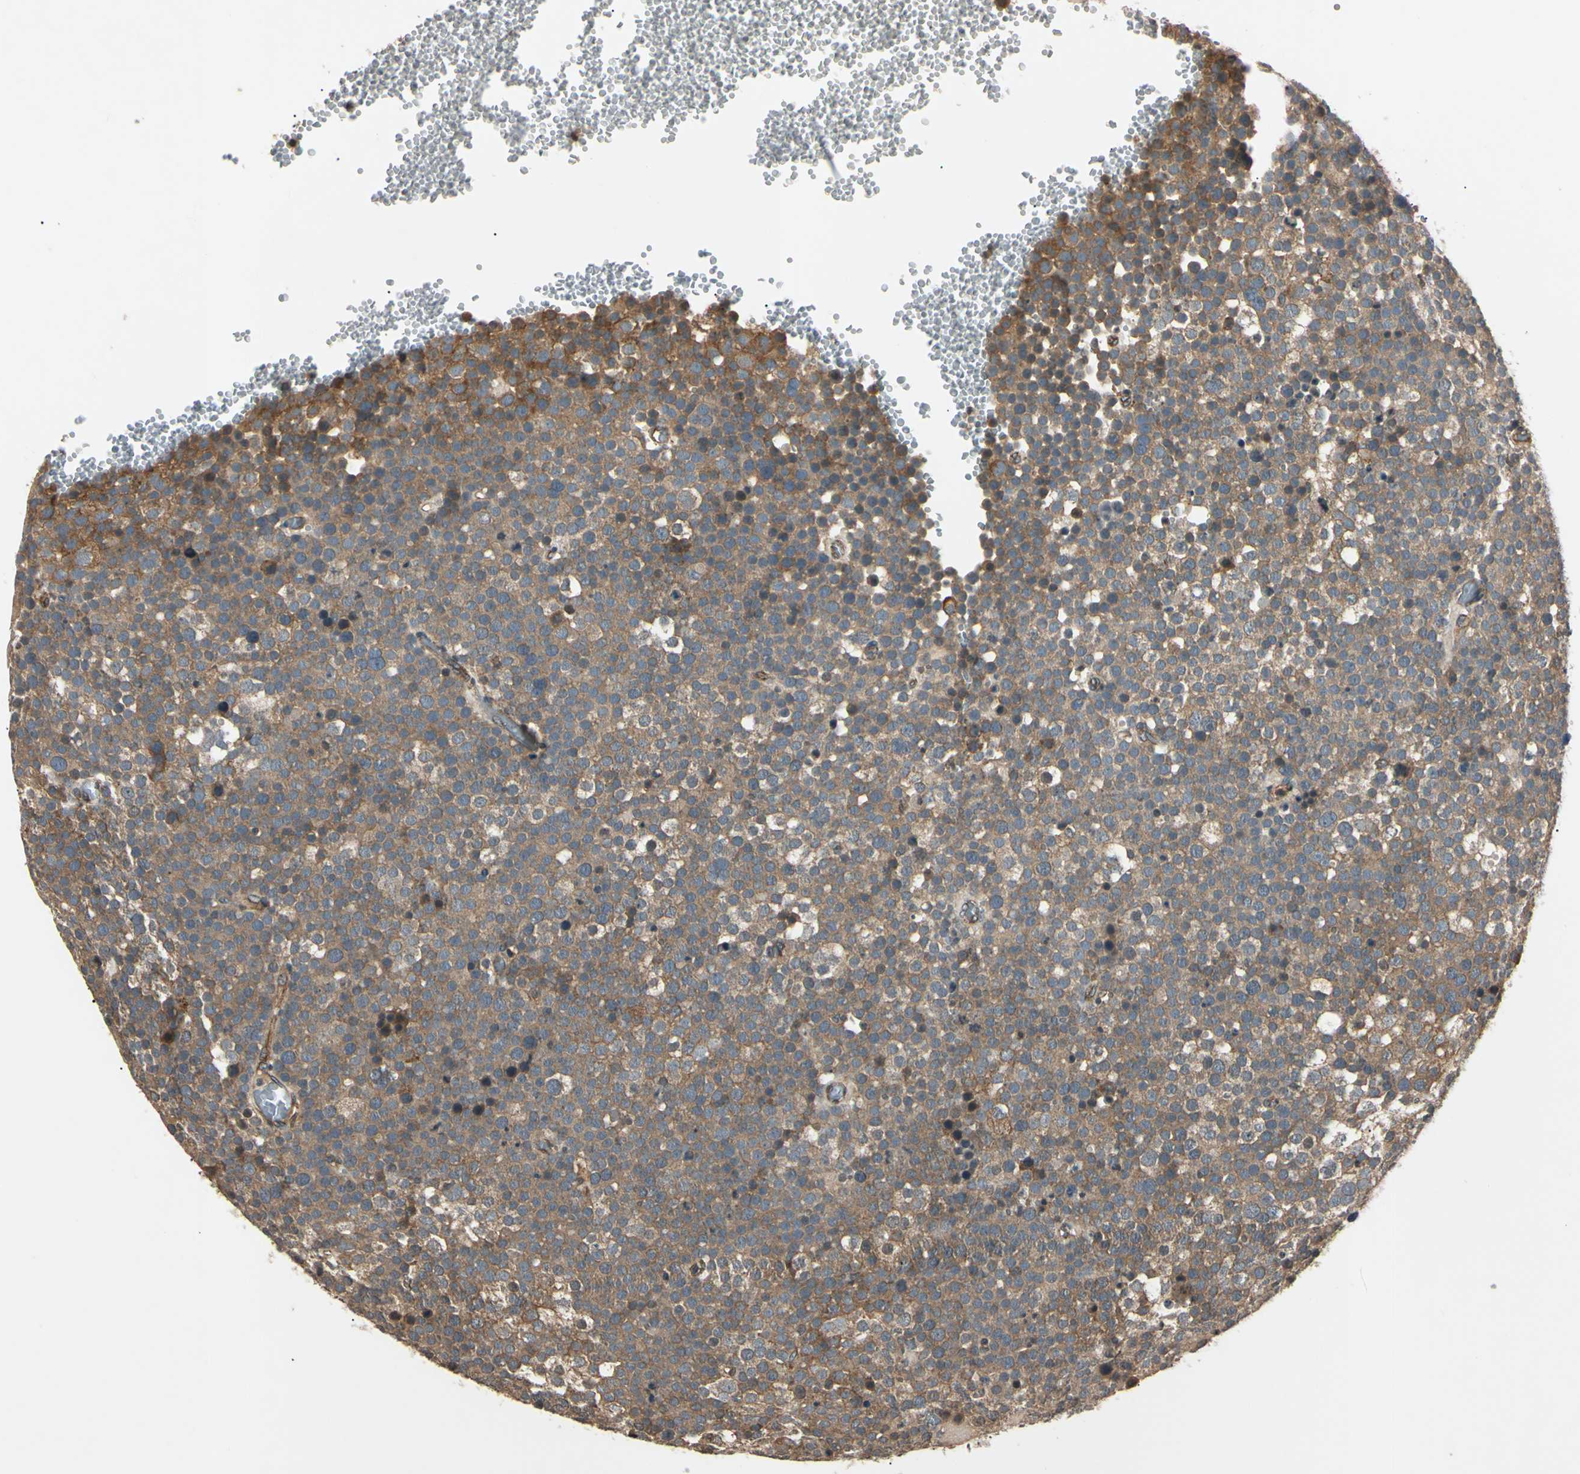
{"staining": {"intensity": "moderate", "quantity": "25%-75%", "location": "cytoplasmic/membranous"}, "tissue": "testis cancer", "cell_type": "Tumor cells", "image_type": "cancer", "snomed": [{"axis": "morphology", "description": "Seminoma, NOS"}, {"axis": "topography", "description": "Testis"}], "caption": "A brown stain labels moderate cytoplasmic/membranous positivity of a protein in testis cancer (seminoma) tumor cells.", "gene": "EPN1", "patient": {"sex": "male", "age": 71}}